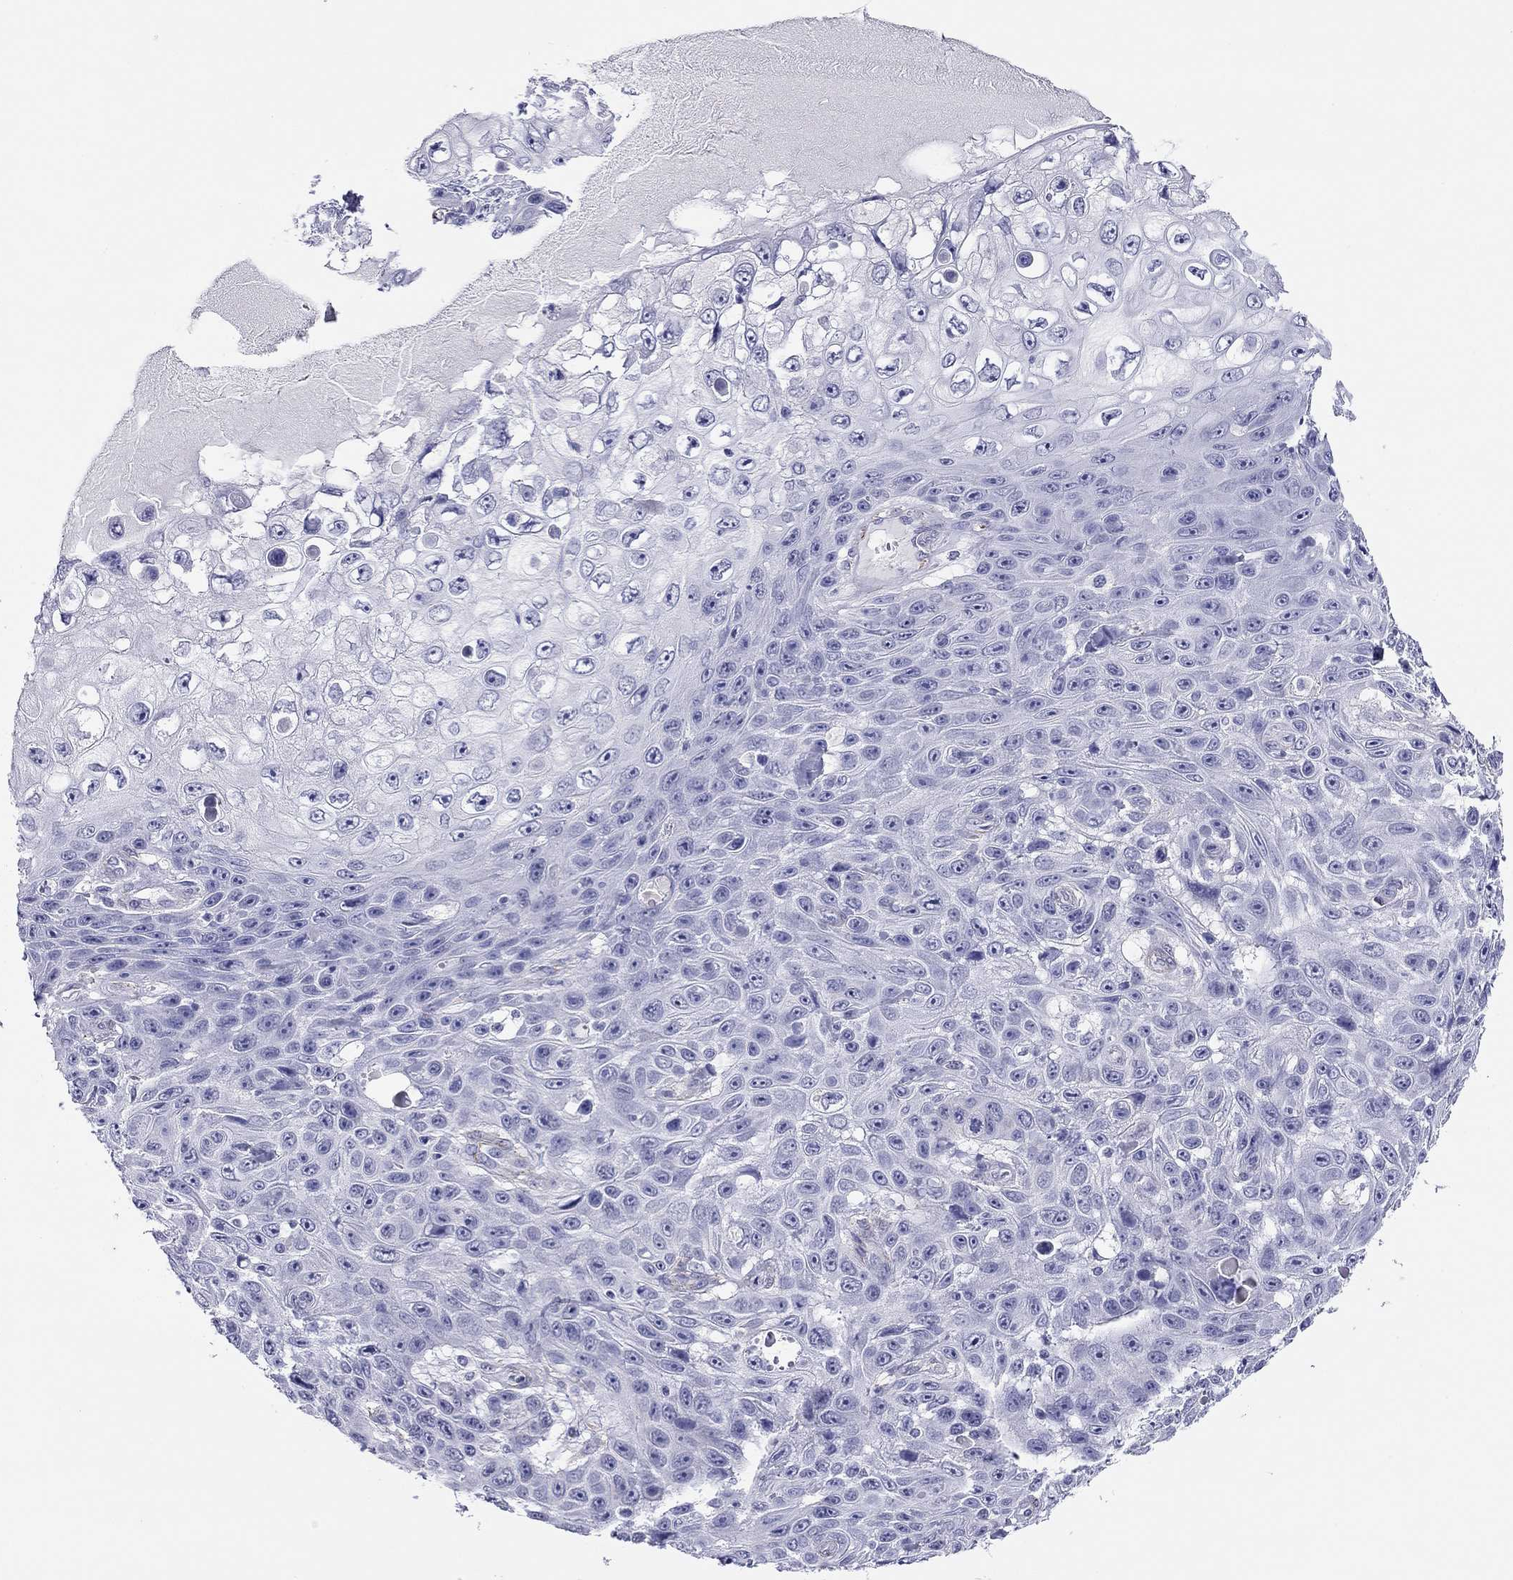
{"staining": {"intensity": "negative", "quantity": "none", "location": "none"}, "tissue": "skin cancer", "cell_type": "Tumor cells", "image_type": "cancer", "snomed": [{"axis": "morphology", "description": "Squamous cell carcinoma, NOS"}, {"axis": "topography", "description": "Skin"}], "caption": "The photomicrograph shows no staining of tumor cells in skin squamous cell carcinoma.", "gene": "MYMX", "patient": {"sex": "male", "age": 82}}